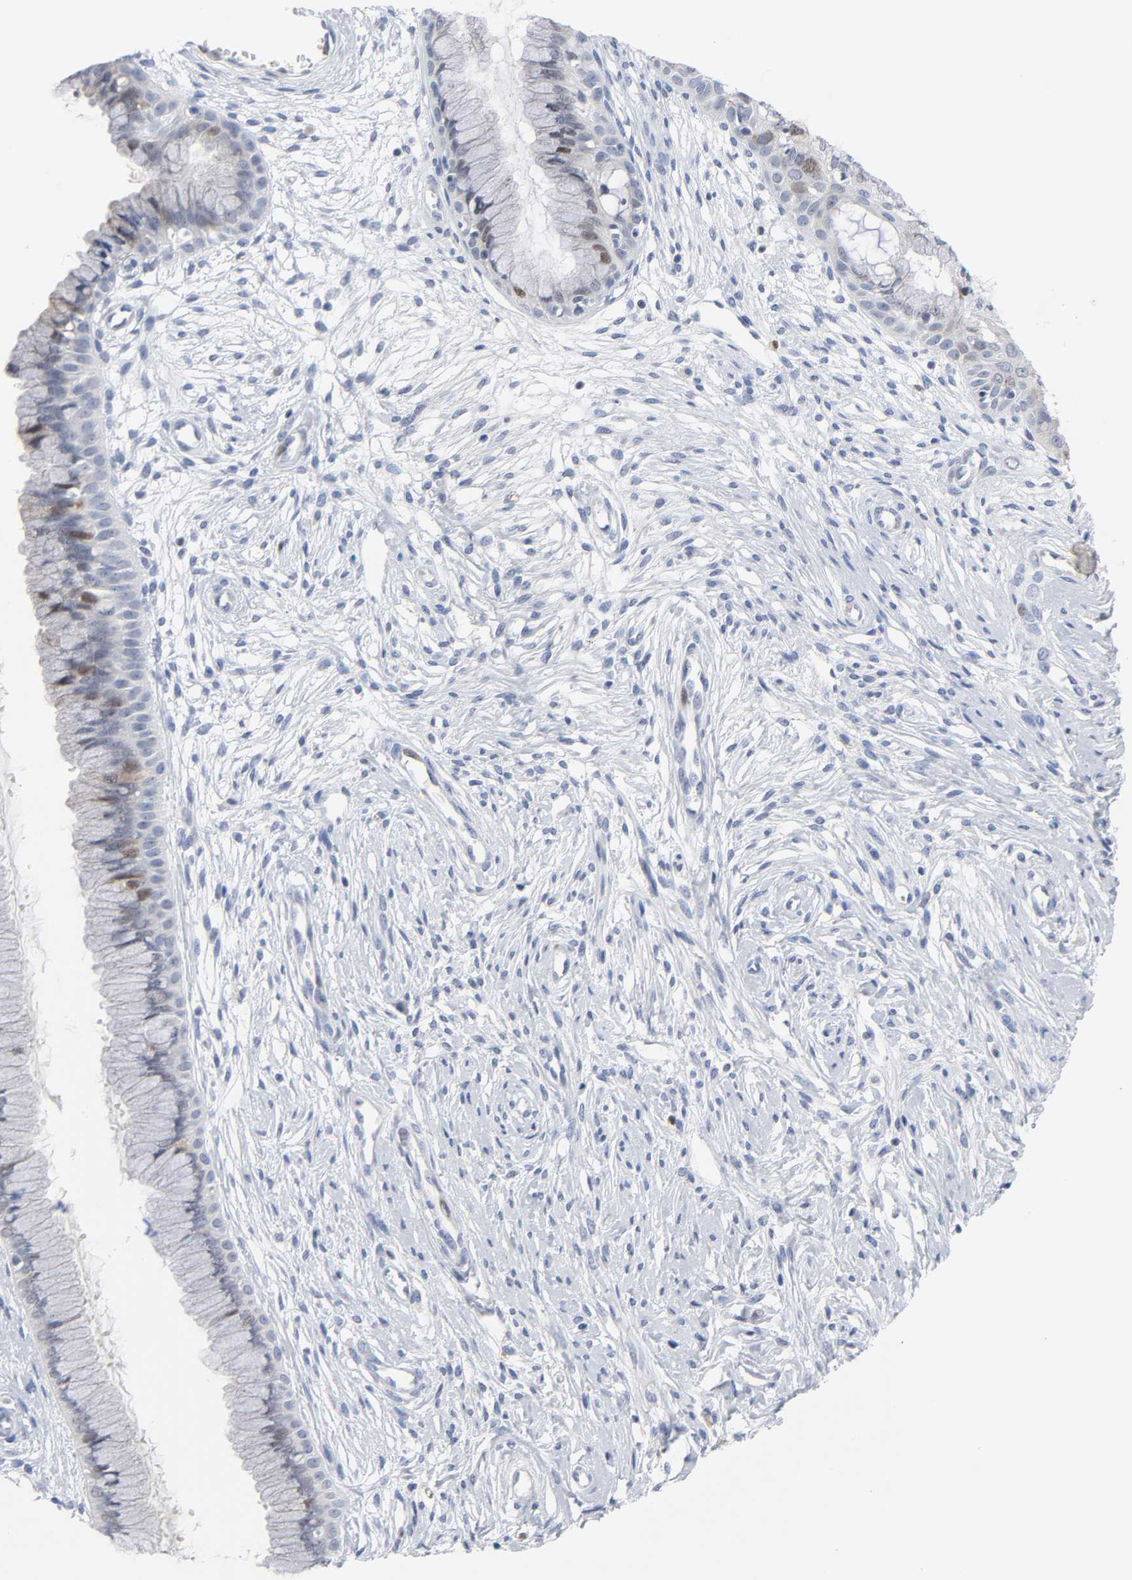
{"staining": {"intensity": "moderate", "quantity": "<25%", "location": "nuclear"}, "tissue": "cervix", "cell_type": "Glandular cells", "image_type": "normal", "snomed": [{"axis": "morphology", "description": "Normal tissue, NOS"}, {"axis": "topography", "description": "Cervix"}], "caption": "Glandular cells show moderate nuclear expression in approximately <25% of cells in unremarkable cervix.", "gene": "WEE1", "patient": {"sex": "female", "age": 39}}